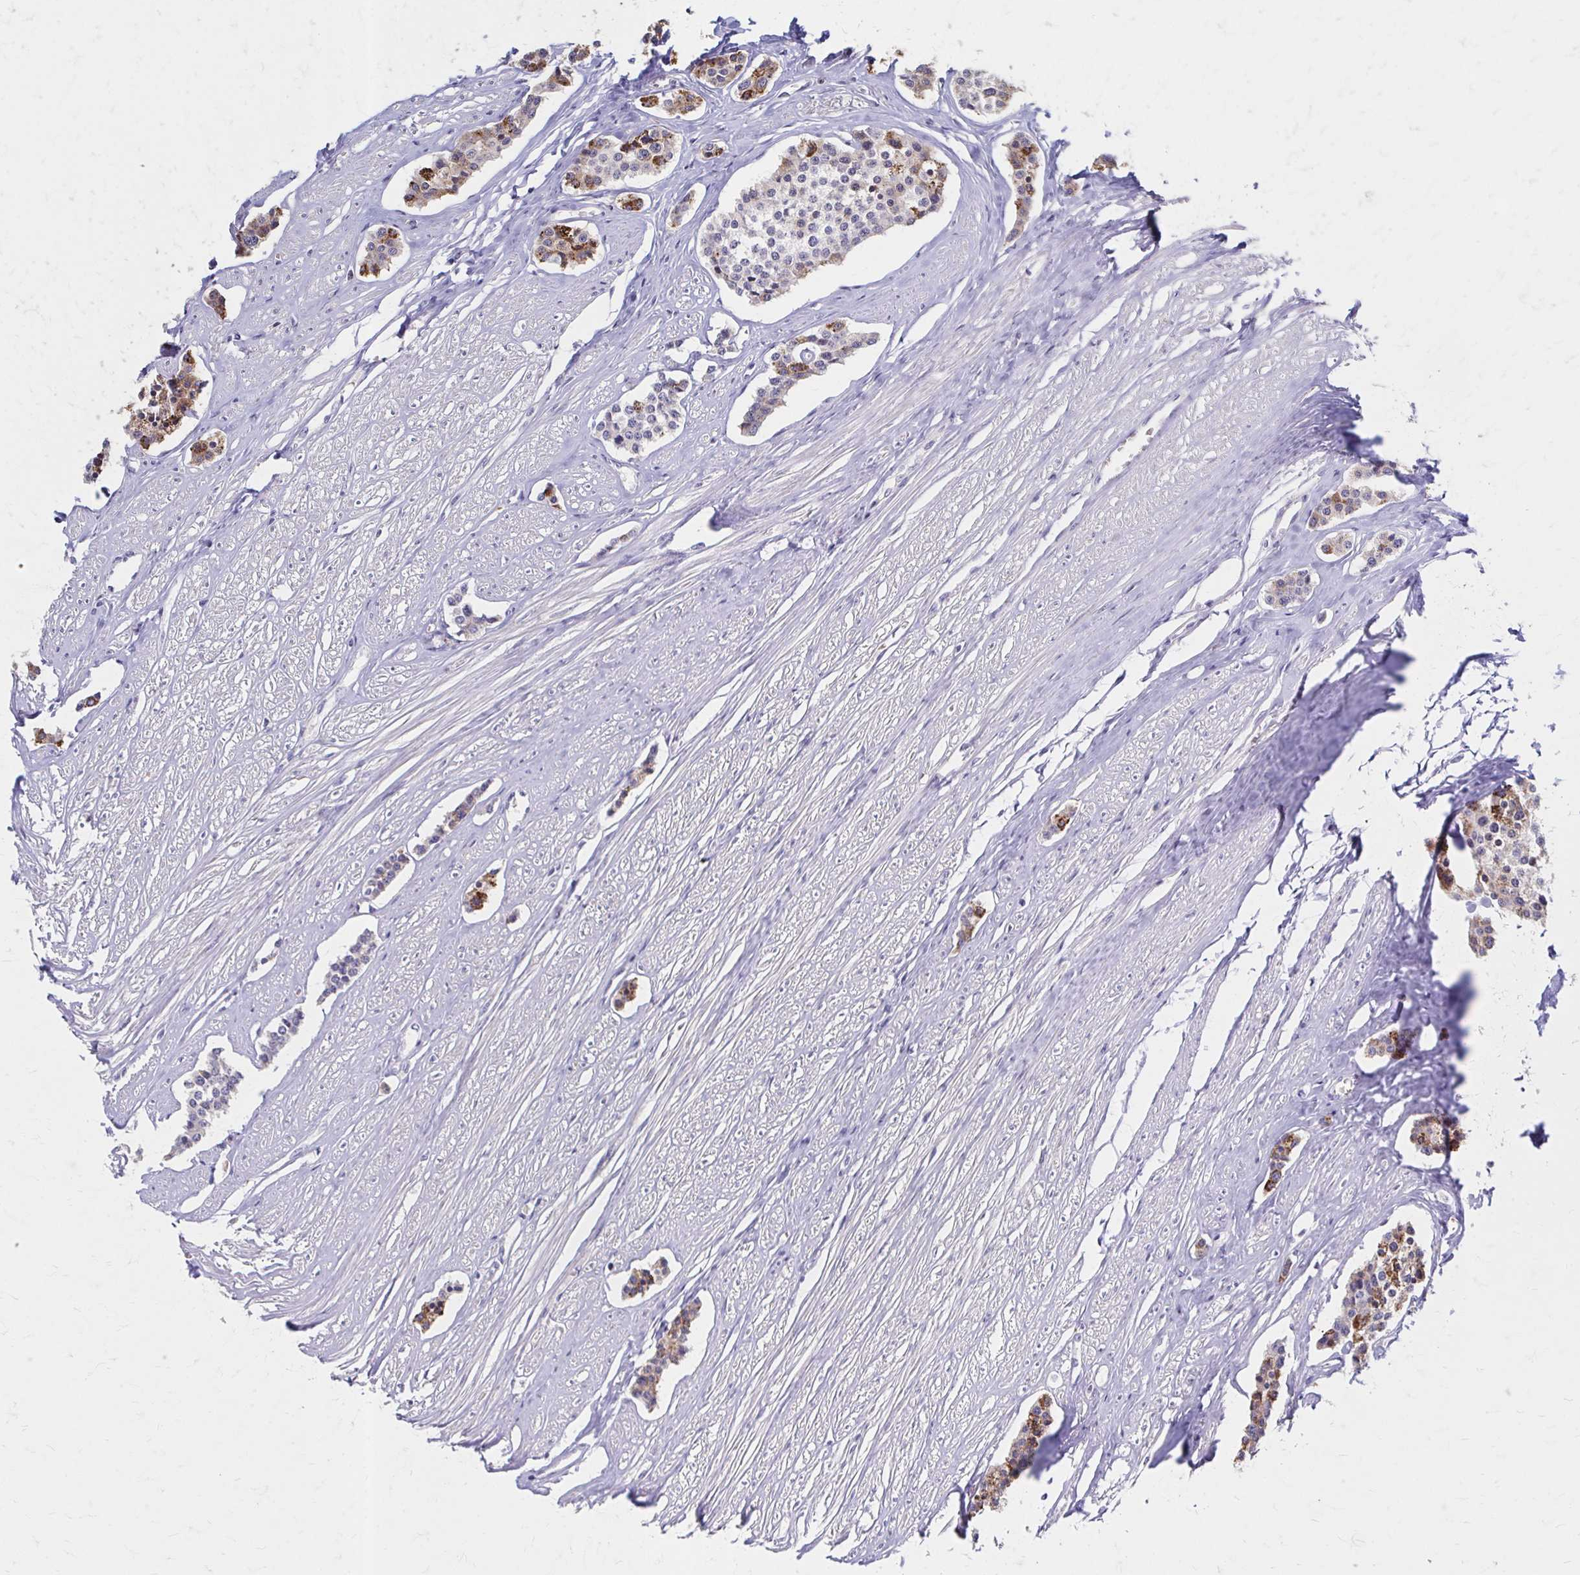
{"staining": {"intensity": "moderate", "quantity": "<25%", "location": "cytoplasmic/membranous"}, "tissue": "carcinoid", "cell_type": "Tumor cells", "image_type": "cancer", "snomed": [{"axis": "morphology", "description": "Carcinoid, malignant, NOS"}, {"axis": "topography", "description": "Small intestine"}], "caption": "Carcinoid tissue reveals moderate cytoplasmic/membranous positivity in approximately <25% of tumor cells", "gene": "HMGCS2", "patient": {"sex": "male", "age": 60}}